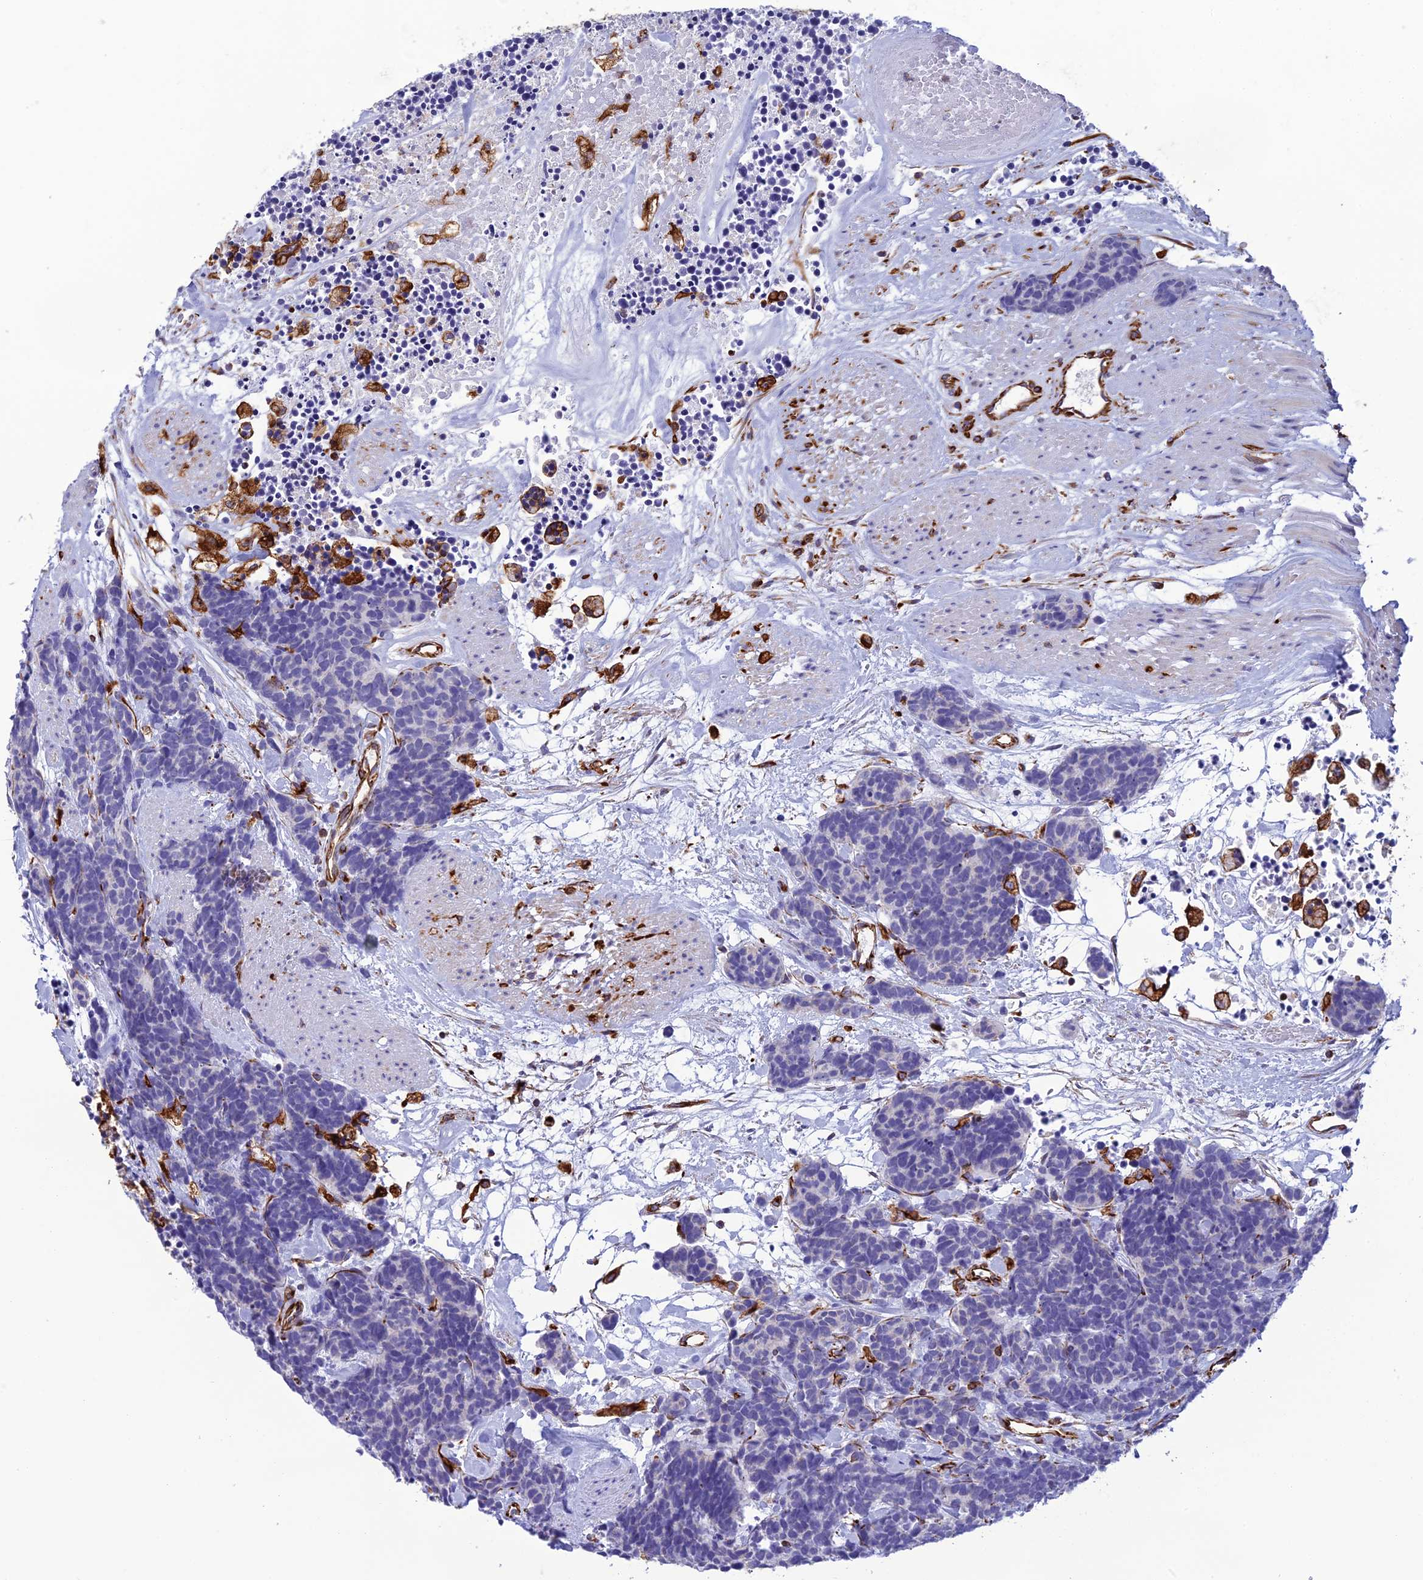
{"staining": {"intensity": "negative", "quantity": "none", "location": "none"}, "tissue": "carcinoid", "cell_type": "Tumor cells", "image_type": "cancer", "snomed": [{"axis": "morphology", "description": "Carcinoma, NOS"}, {"axis": "morphology", "description": "Carcinoid, malignant, NOS"}, {"axis": "topography", "description": "Urinary bladder"}], "caption": "A high-resolution image shows IHC staining of carcinoma, which exhibits no significant staining in tumor cells. The staining was performed using DAB (3,3'-diaminobenzidine) to visualize the protein expression in brown, while the nuclei were stained in blue with hematoxylin (Magnification: 20x).", "gene": "FBXL20", "patient": {"sex": "male", "age": 57}}